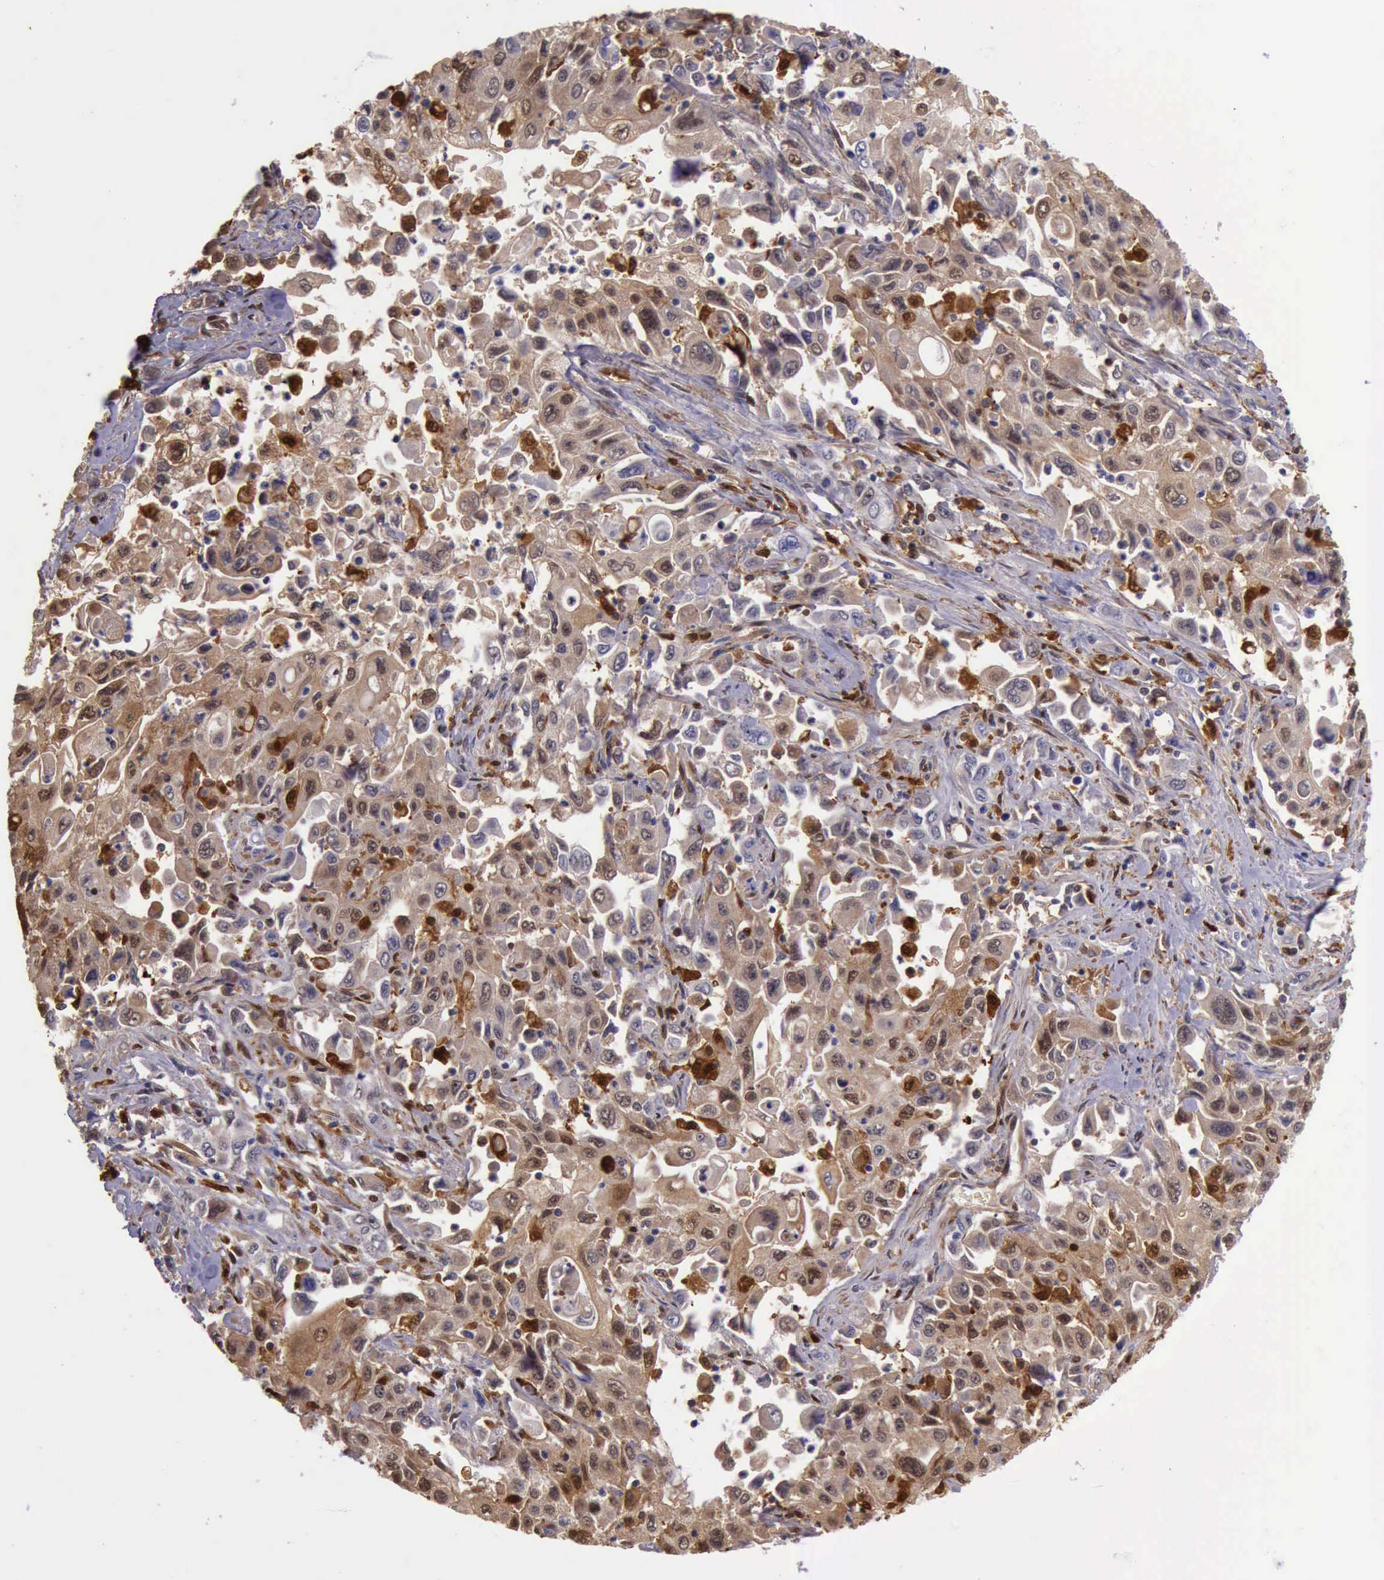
{"staining": {"intensity": "moderate", "quantity": "25%-75%", "location": "cytoplasmic/membranous,nuclear"}, "tissue": "pancreatic cancer", "cell_type": "Tumor cells", "image_type": "cancer", "snomed": [{"axis": "morphology", "description": "Adenocarcinoma, NOS"}, {"axis": "topography", "description": "Pancreas"}], "caption": "Brown immunohistochemical staining in human pancreatic cancer (adenocarcinoma) reveals moderate cytoplasmic/membranous and nuclear positivity in approximately 25%-75% of tumor cells.", "gene": "TYMP", "patient": {"sex": "male", "age": 70}}